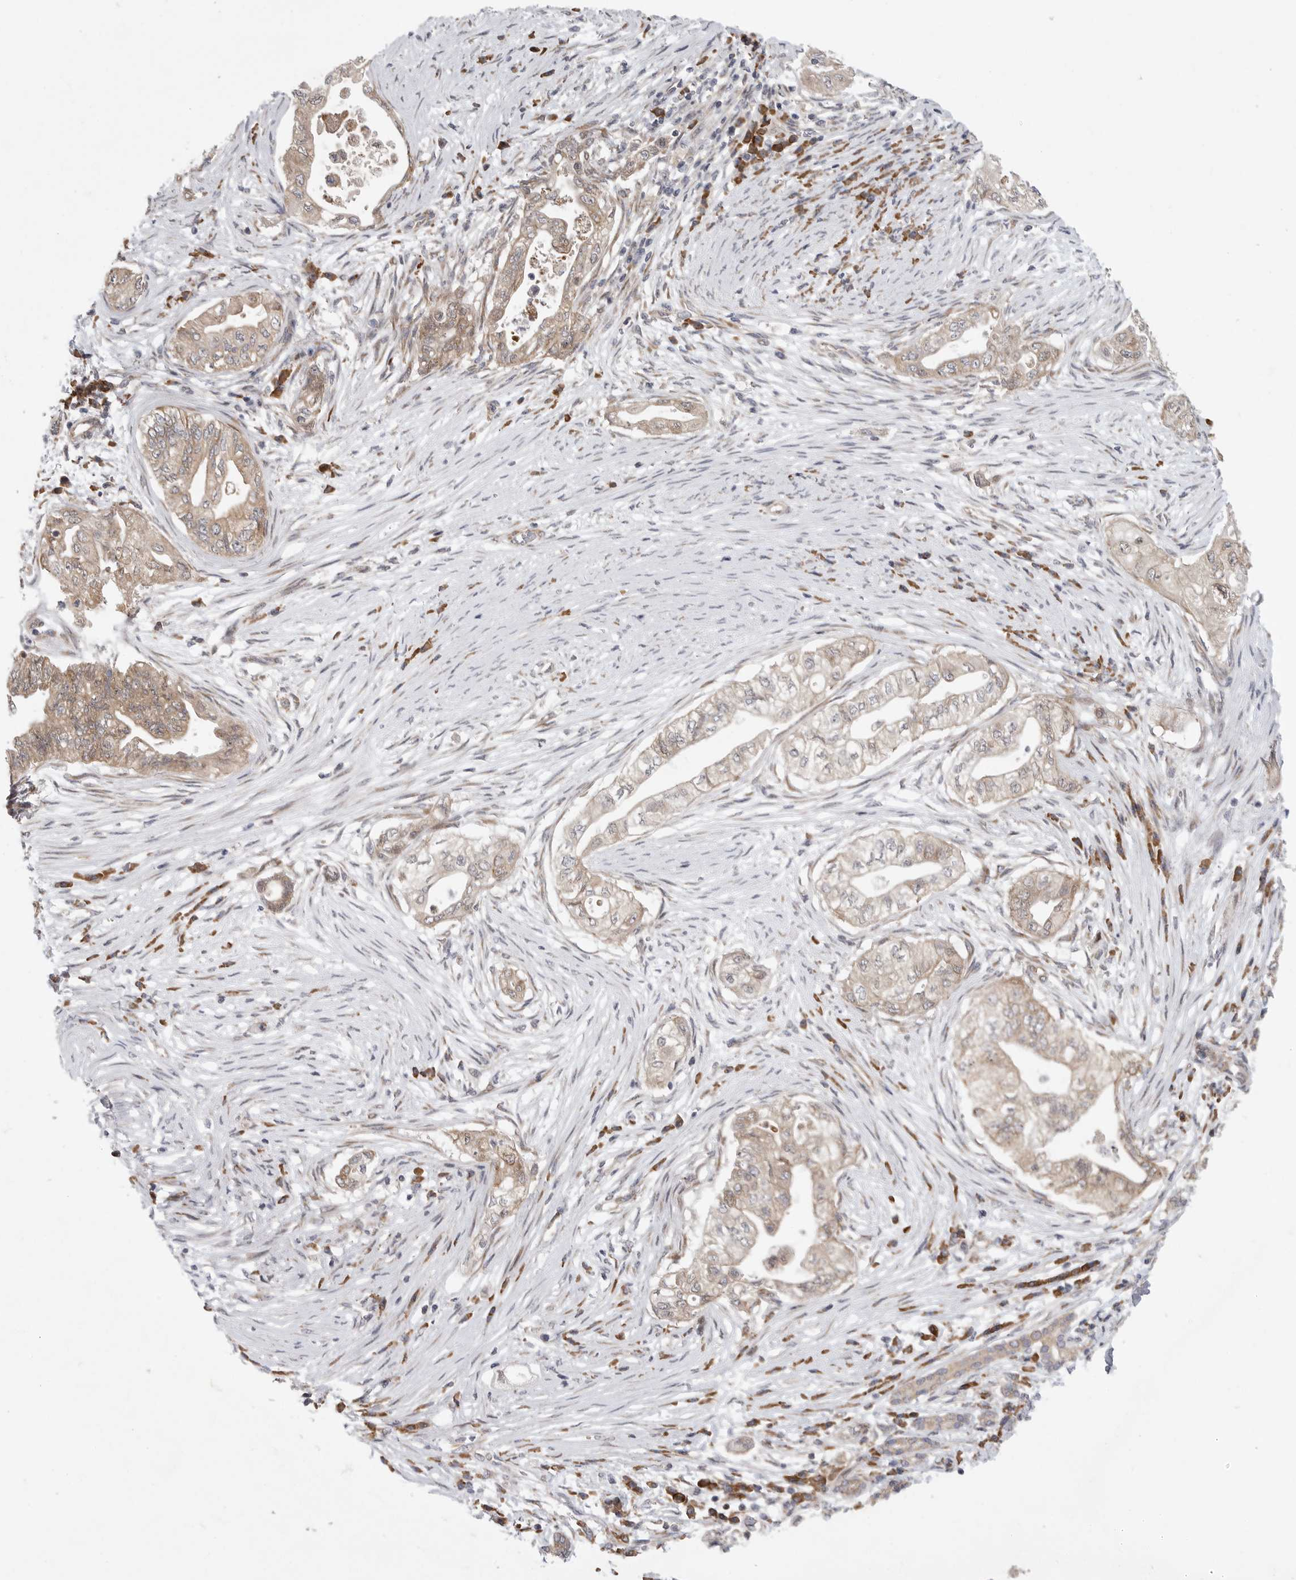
{"staining": {"intensity": "weak", "quantity": ">75%", "location": "cytoplasmic/membranous"}, "tissue": "pancreatic cancer", "cell_type": "Tumor cells", "image_type": "cancer", "snomed": [{"axis": "morphology", "description": "Adenocarcinoma, NOS"}, {"axis": "topography", "description": "Pancreas"}], "caption": "Pancreatic cancer stained with IHC shows weak cytoplasmic/membranous positivity in approximately >75% of tumor cells. (Stains: DAB in brown, nuclei in blue, Microscopy: brightfield microscopy at high magnification).", "gene": "FBXO43", "patient": {"sex": "male", "age": 72}}